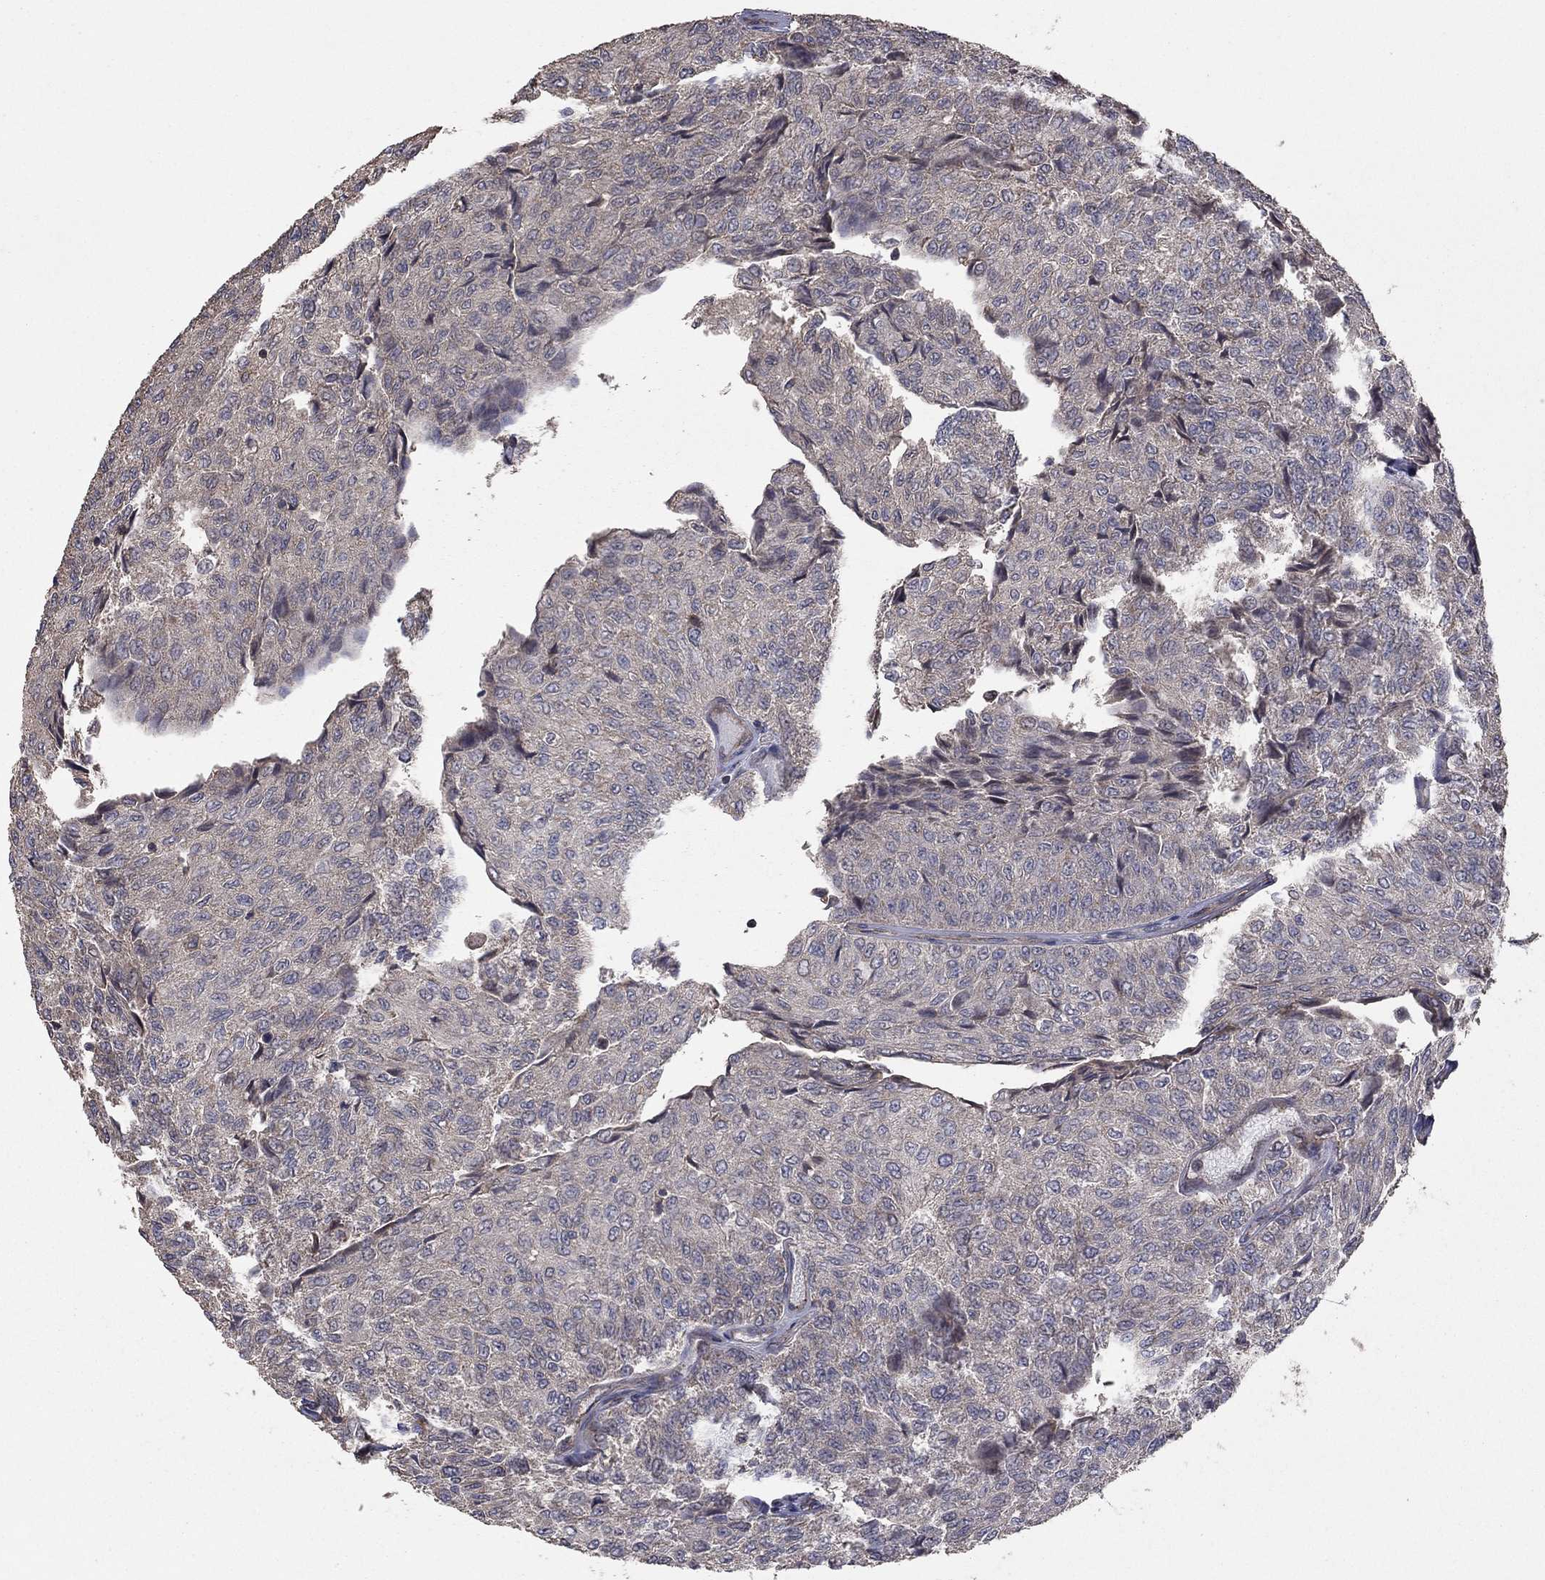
{"staining": {"intensity": "negative", "quantity": "none", "location": "none"}, "tissue": "urothelial cancer", "cell_type": "Tumor cells", "image_type": "cancer", "snomed": [{"axis": "morphology", "description": "Urothelial carcinoma, Low grade"}, {"axis": "topography", "description": "Urinary bladder"}], "caption": "This is a histopathology image of IHC staining of low-grade urothelial carcinoma, which shows no positivity in tumor cells.", "gene": "FLT4", "patient": {"sex": "male", "age": 78}}